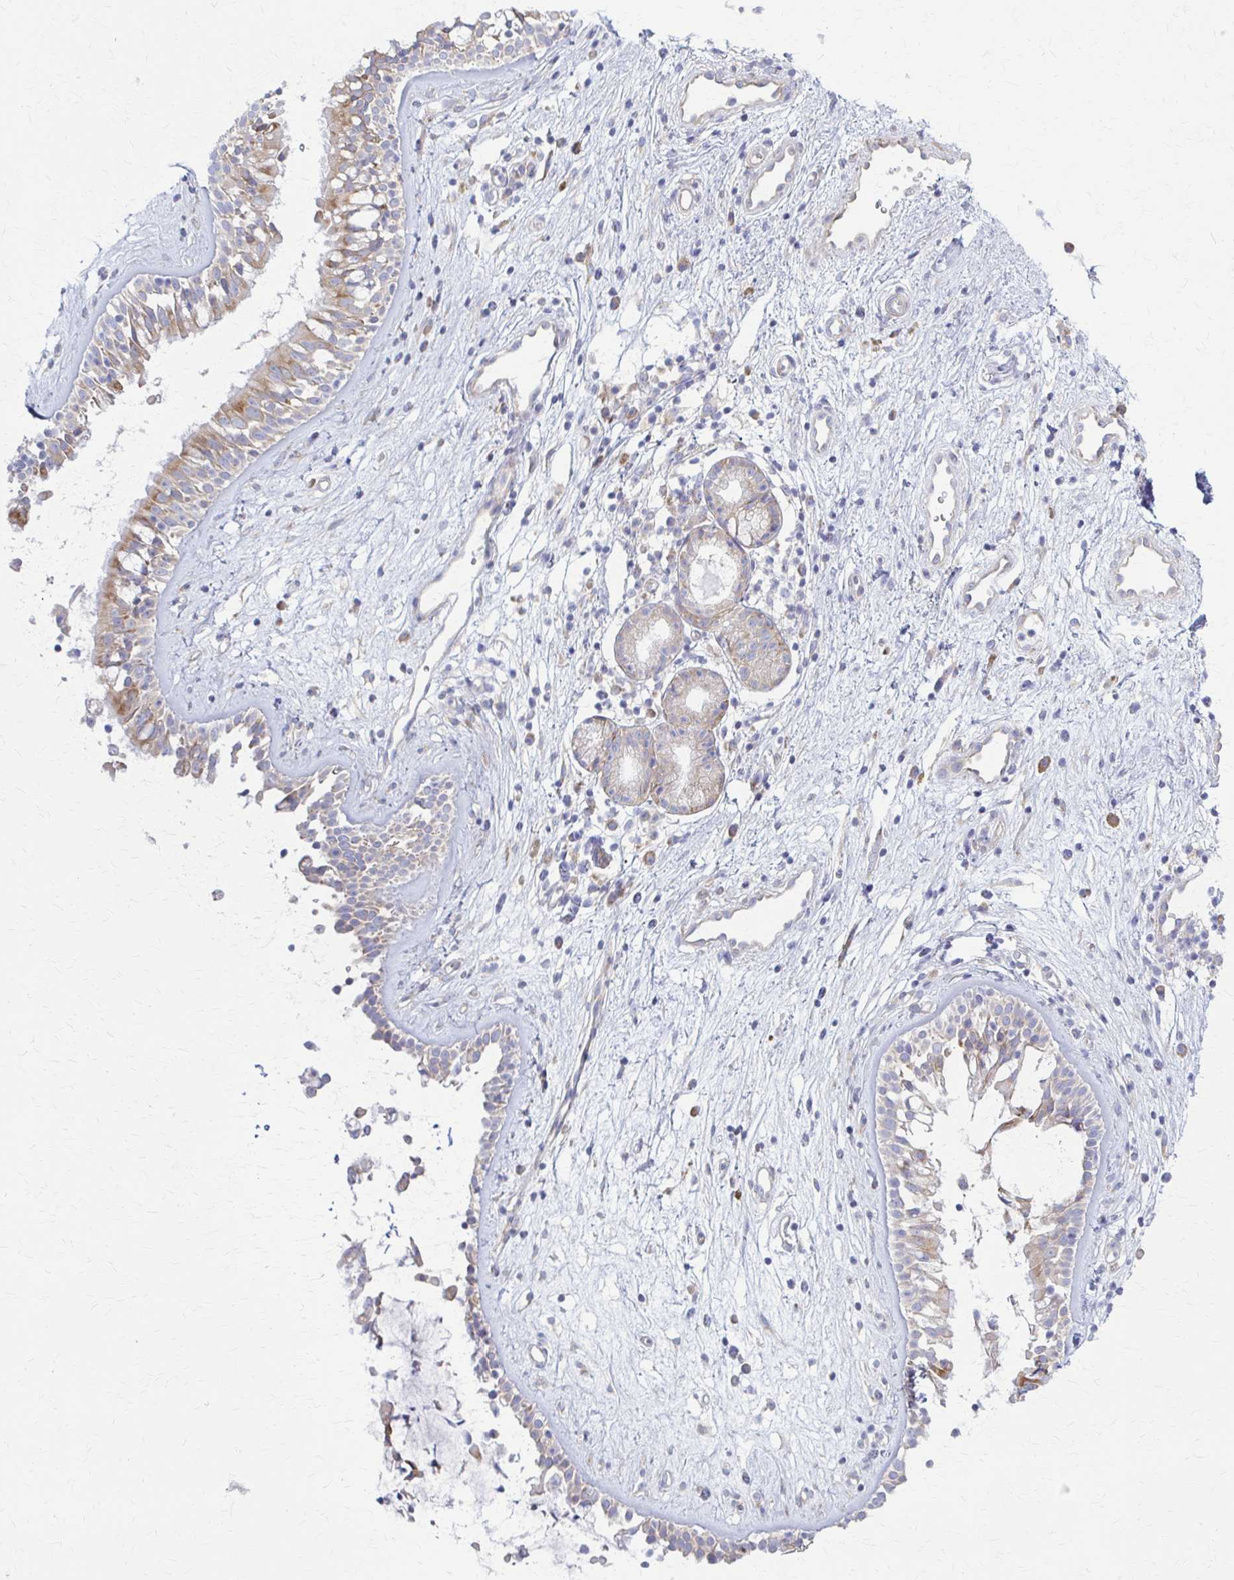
{"staining": {"intensity": "moderate", "quantity": "<25%", "location": "cytoplasmic/membranous"}, "tissue": "nasopharynx", "cell_type": "Respiratory epithelial cells", "image_type": "normal", "snomed": [{"axis": "morphology", "description": "Normal tissue, NOS"}, {"axis": "topography", "description": "Nasopharynx"}], "caption": "A micrograph of nasopharynx stained for a protein displays moderate cytoplasmic/membranous brown staining in respiratory epithelial cells. The staining was performed using DAB to visualize the protein expression in brown, while the nuclei were stained in blue with hematoxylin (Magnification: 20x).", "gene": "PRKRA", "patient": {"sex": "male", "age": 32}}